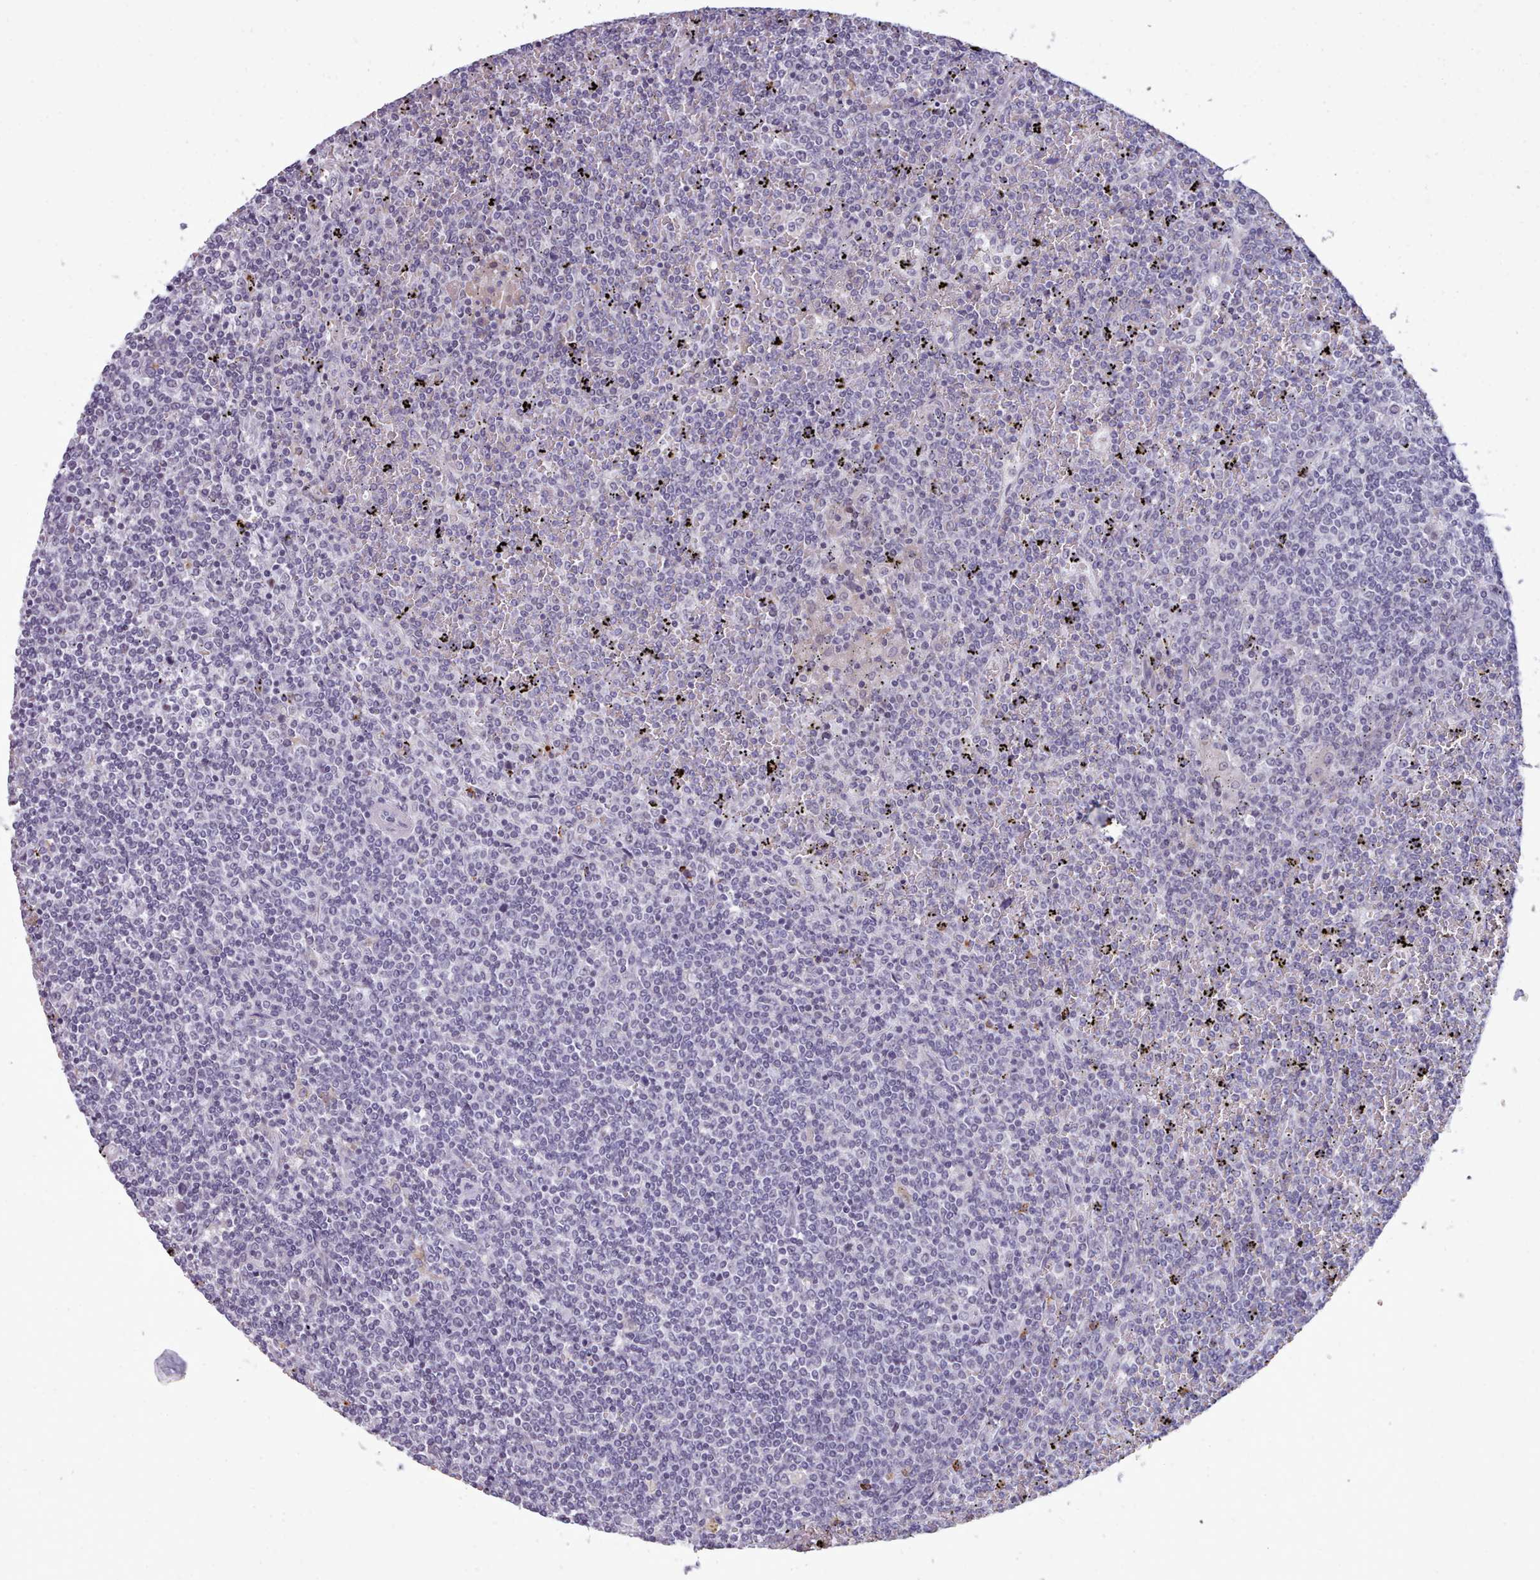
{"staining": {"intensity": "negative", "quantity": "none", "location": "none"}, "tissue": "lymphoma", "cell_type": "Tumor cells", "image_type": "cancer", "snomed": [{"axis": "morphology", "description": "Malignant lymphoma, non-Hodgkin's type, Low grade"}, {"axis": "topography", "description": "Spleen"}], "caption": "Lymphoma was stained to show a protein in brown. There is no significant expression in tumor cells.", "gene": "KCTD16", "patient": {"sex": "female", "age": 19}}